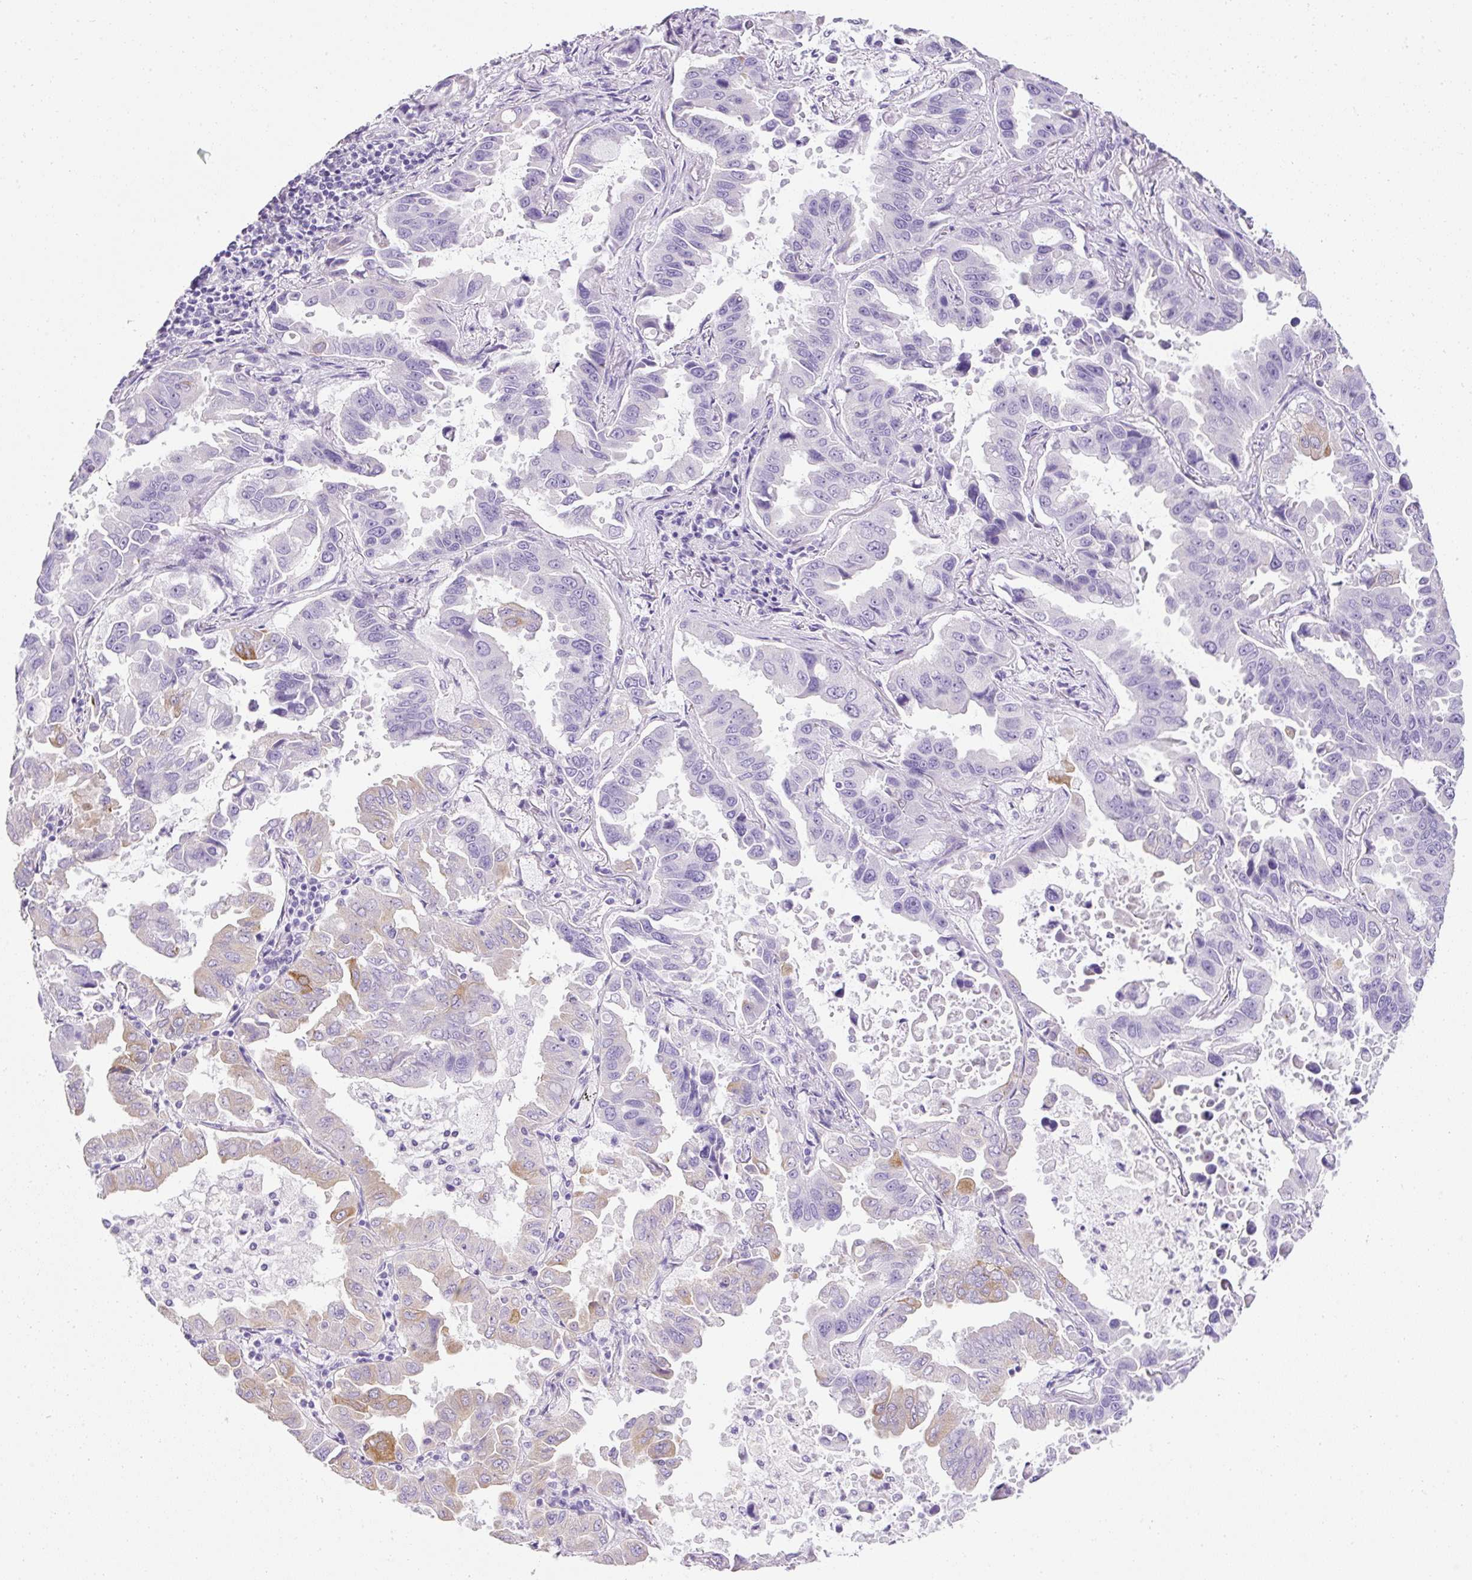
{"staining": {"intensity": "moderate", "quantity": "<25%", "location": "cytoplasmic/membranous"}, "tissue": "lung cancer", "cell_type": "Tumor cells", "image_type": "cancer", "snomed": [{"axis": "morphology", "description": "Adenocarcinoma, NOS"}, {"axis": "topography", "description": "Lung"}], "caption": "Tumor cells demonstrate low levels of moderate cytoplasmic/membranous staining in about <25% of cells in lung cancer.", "gene": "C2CD4C", "patient": {"sex": "male", "age": 64}}